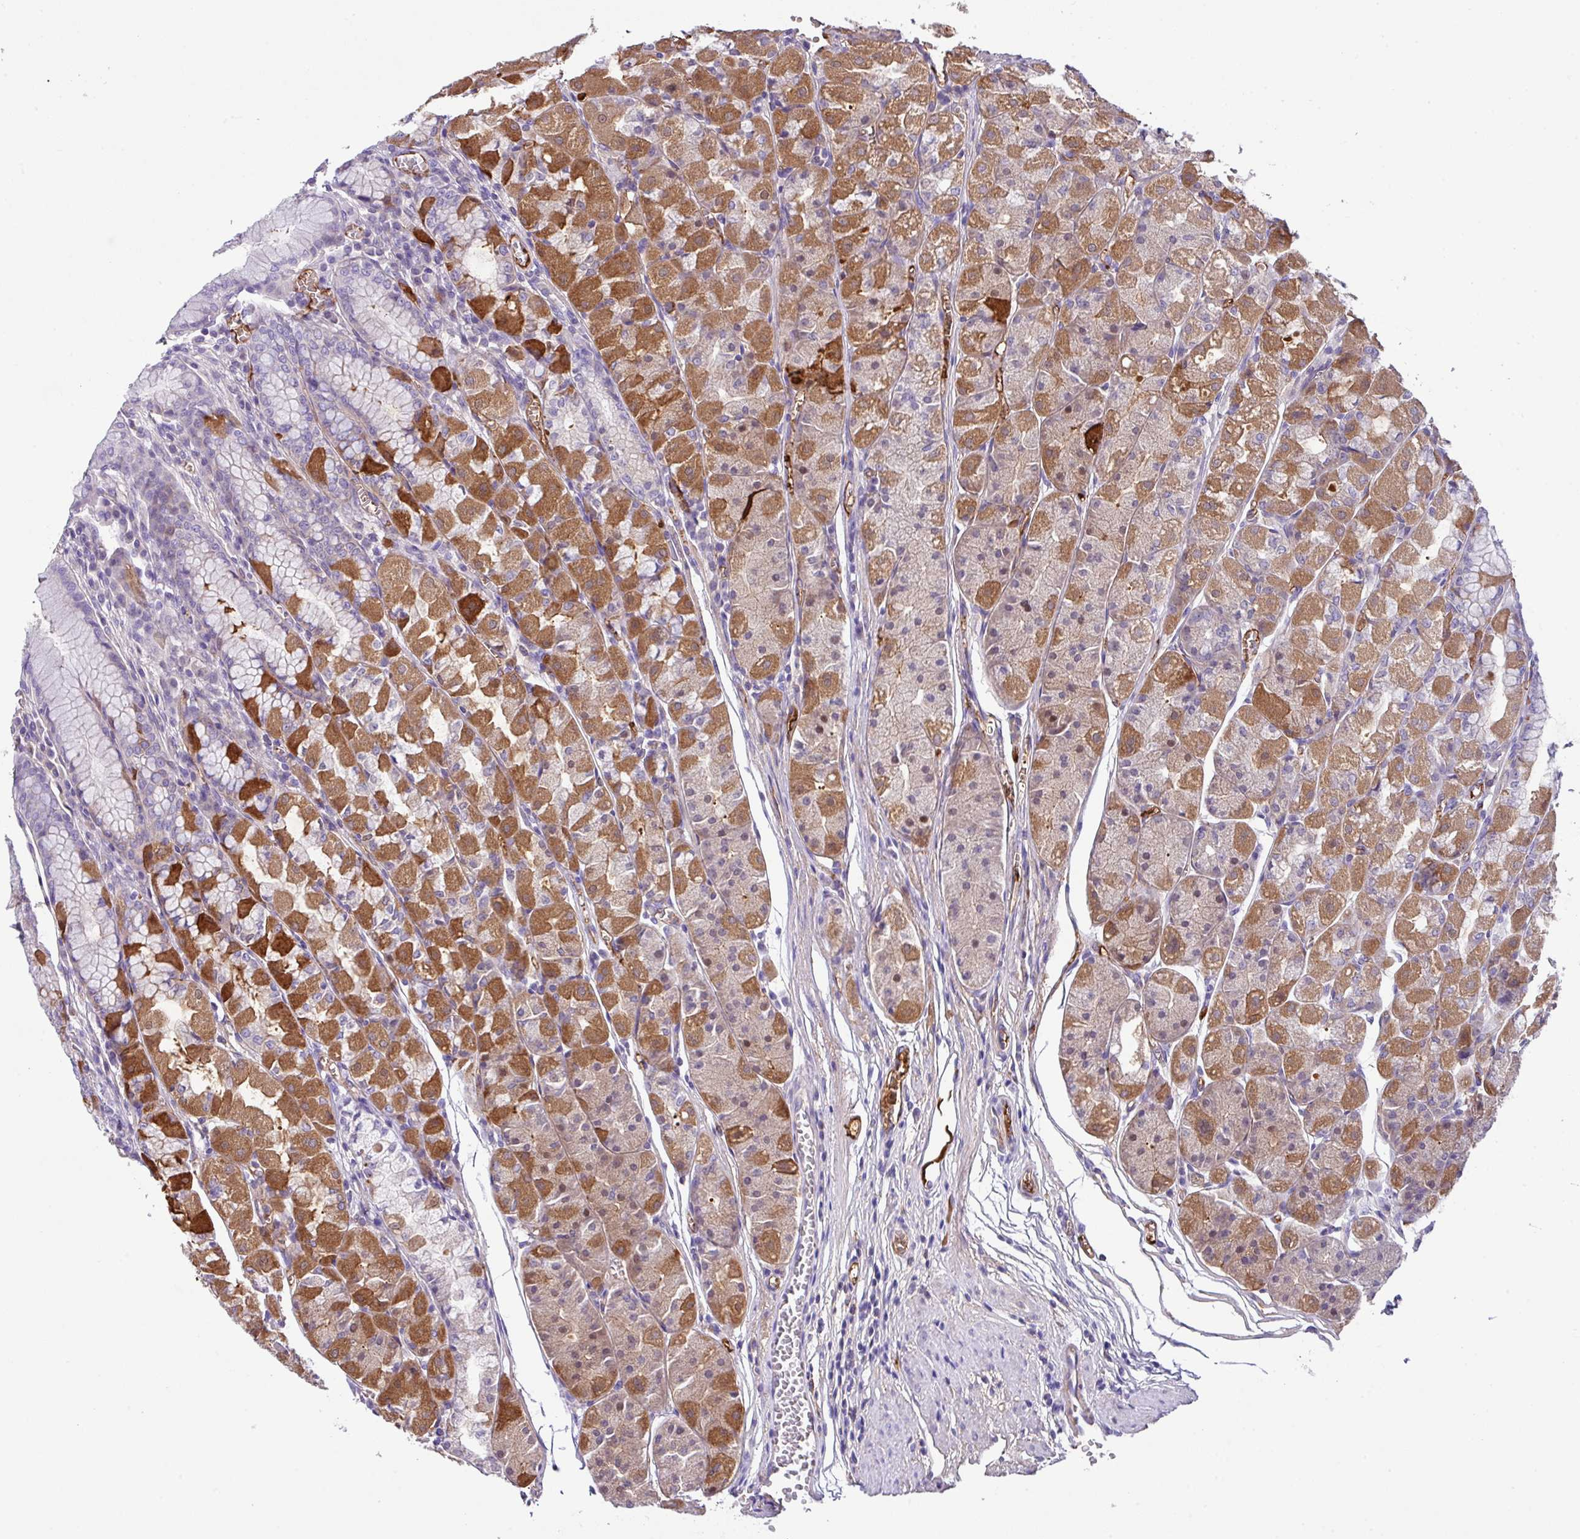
{"staining": {"intensity": "strong", "quantity": "25%-75%", "location": "cytoplasmic/membranous"}, "tissue": "stomach", "cell_type": "Glandular cells", "image_type": "normal", "snomed": [{"axis": "morphology", "description": "Normal tissue, NOS"}, {"axis": "topography", "description": "Stomach"}], "caption": "Protein staining of normal stomach exhibits strong cytoplasmic/membranous staining in approximately 25%-75% of glandular cells. (DAB (3,3'-diaminobenzidine) IHC, brown staining for protein, blue staining for nuclei).", "gene": "DNAL1", "patient": {"sex": "male", "age": 55}}